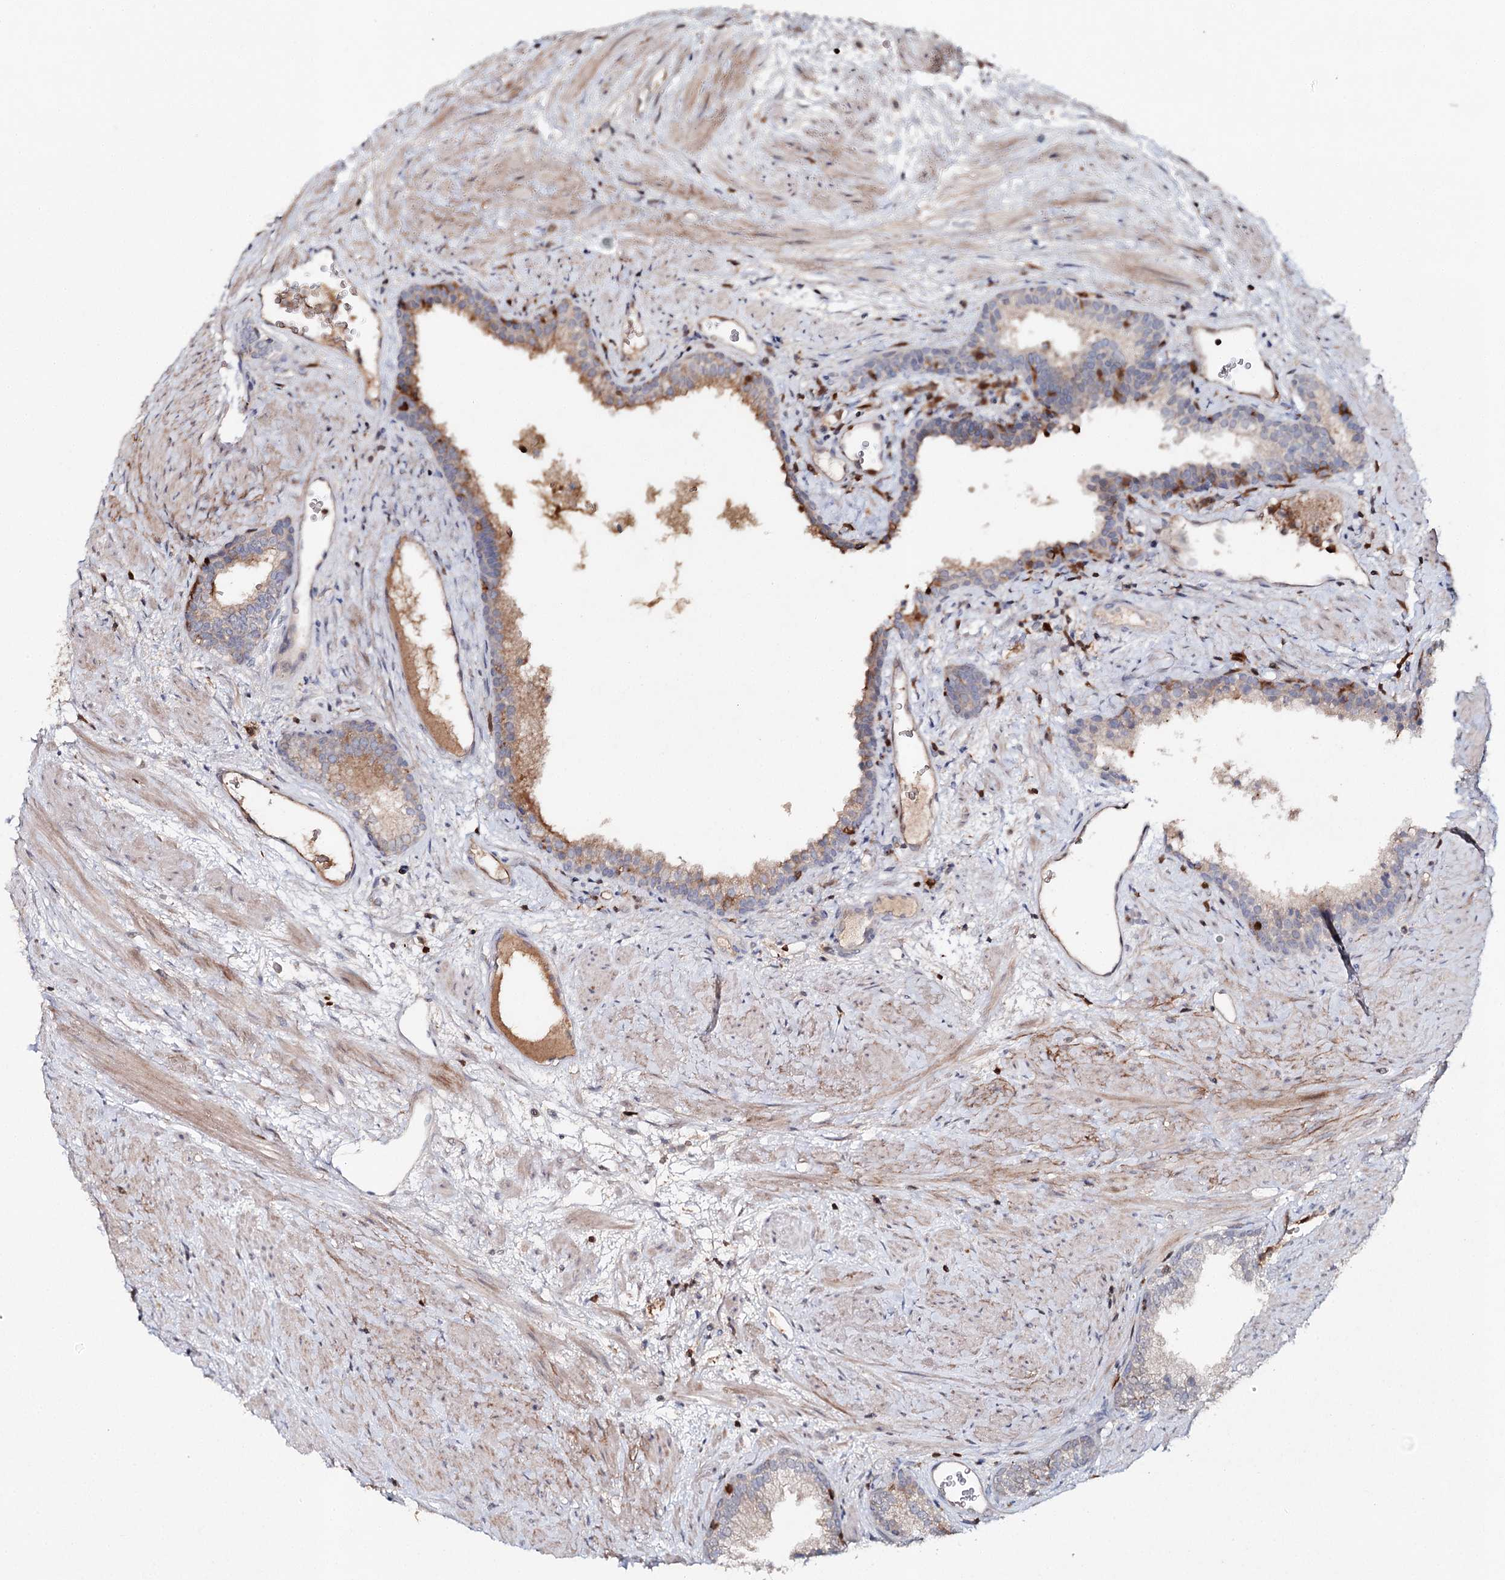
{"staining": {"intensity": "moderate", "quantity": "25%-75%", "location": "cytoplasmic/membranous"}, "tissue": "prostate", "cell_type": "Glandular cells", "image_type": "normal", "snomed": [{"axis": "morphology", "description": "Normal tissue, NOS"}, {"axis": "topography", "description": "Prostate"}], "caption": "Prostate stained with DAB immunohistochemistry (IHC) reveals medium levels of moderate cytoplasmic/membranous expression in approximately 25%-75% of glandular cells. (DAB IHC with brightfield microscopy, high magnification).", "gene": "SLC41A2", "patient": {"sex": "male", "age": 76}}